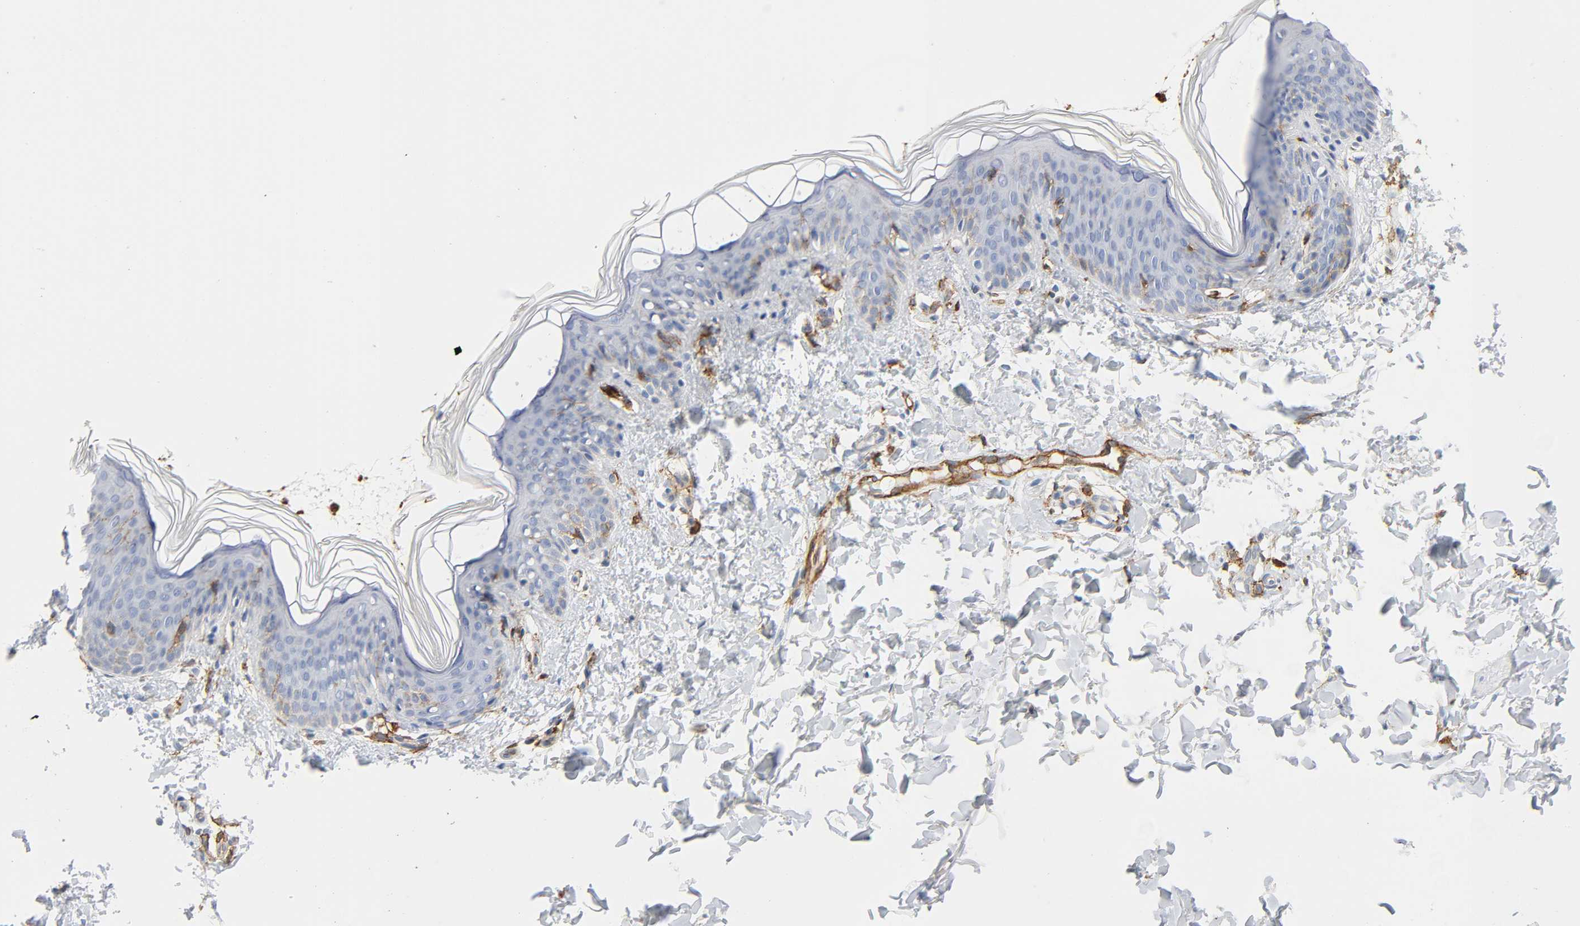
{"staining": {"intensity": "negative", "quantity": "none", "location": "none"}, "tissue": "skin", "cell_type": "Fibroblasts", "image_type": "normal", "snomed": [{"axis": "morphology", "description": "Normal tissue, NOS"}, {"axis": "topography", "description": "Skin"}], "caption": "Immunohistochemistry (IHC) image of normal human skin stained for a protein (brown), which shows no staining in fibroblasts. Brightfield microscopy of IHC stained with DAB (3,3'-diaminobenzidine) (brown) and hematoxylin (blue), captured at high magnification.", "gene": "LYN", "patient": {"sex": "female", "age": 4}}